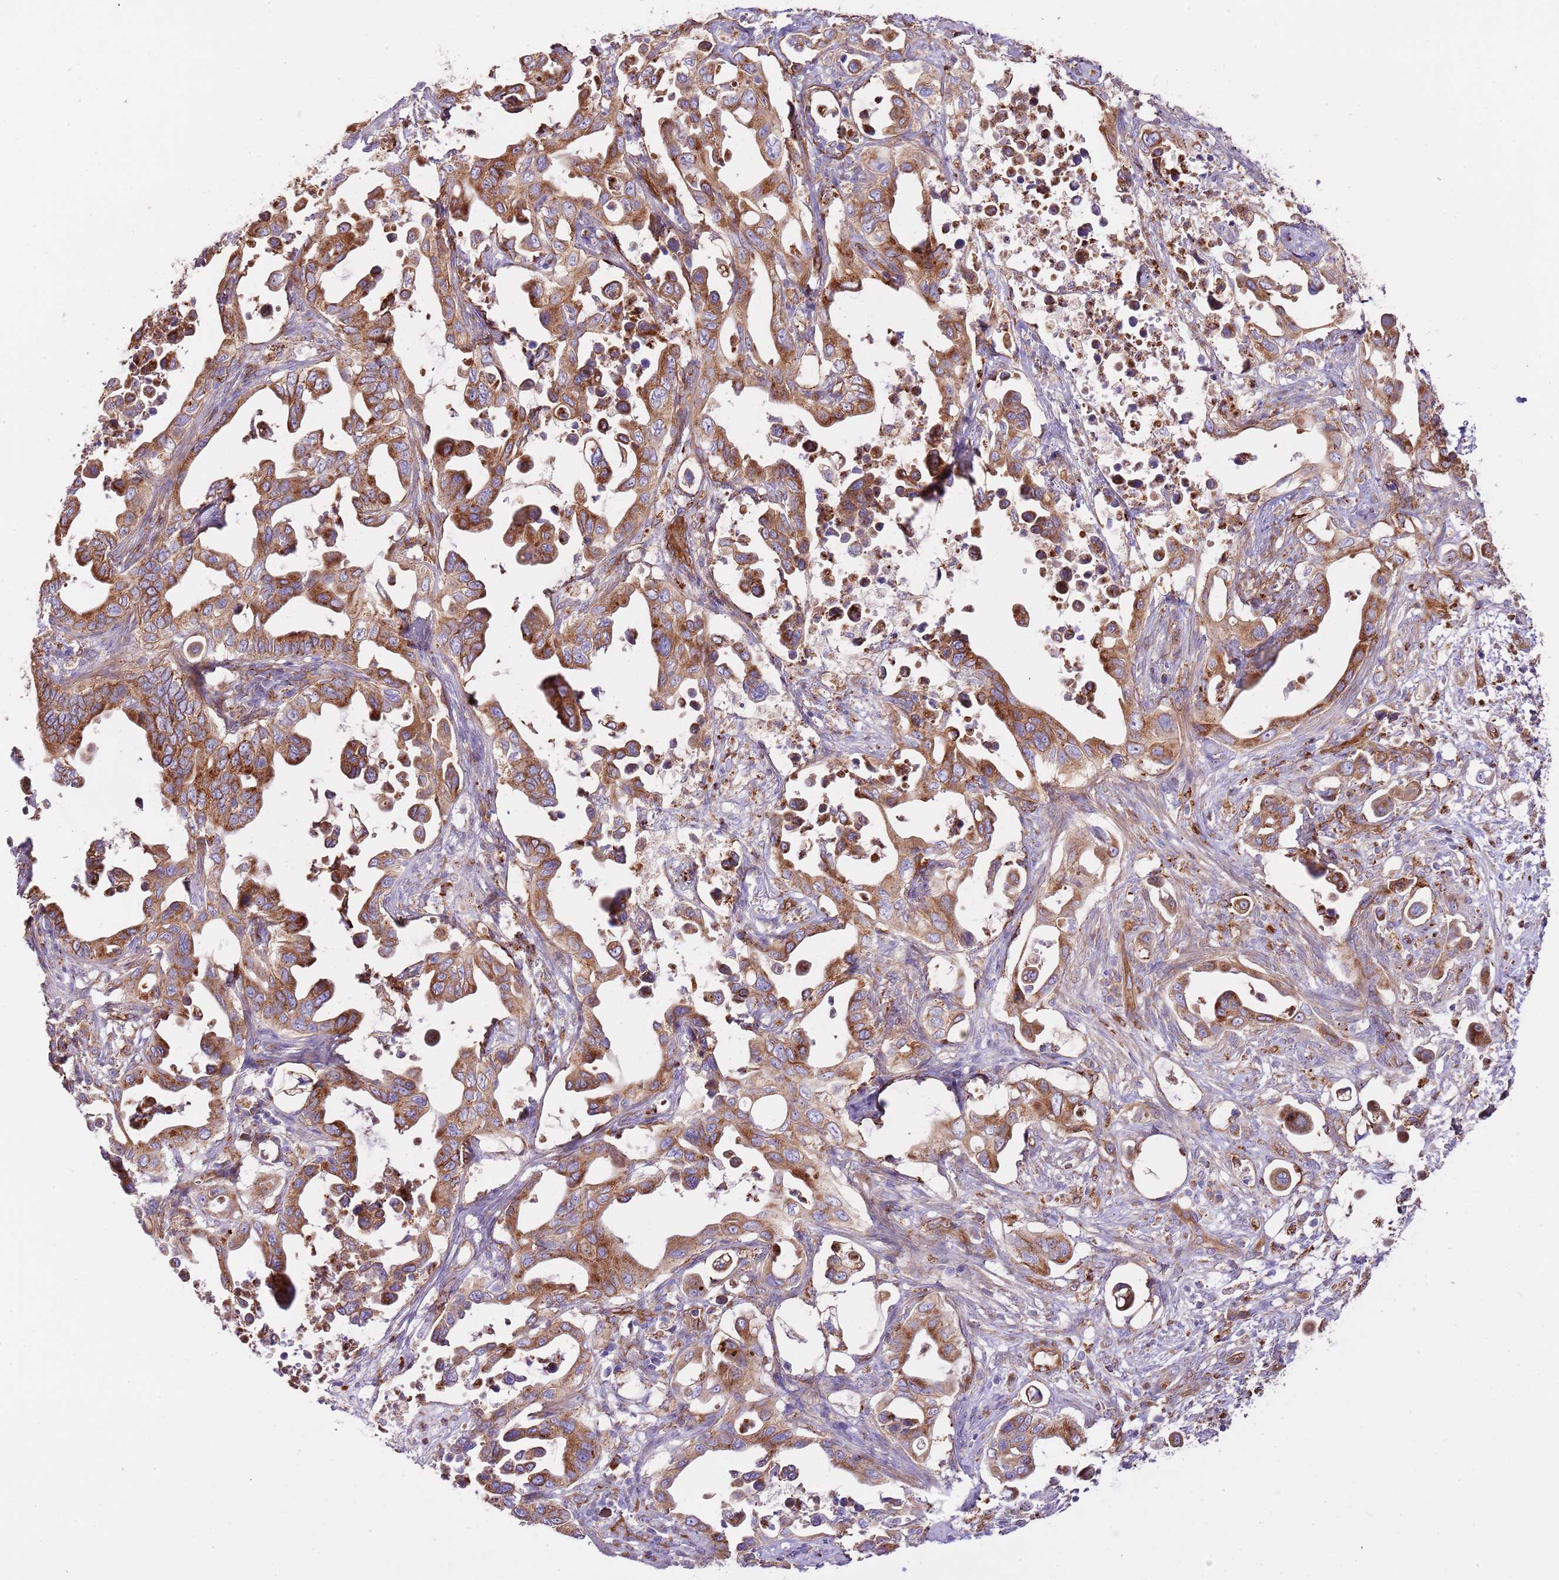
{"staining": {"intensity": "strong", "quantity": ">75%", "location": "cytoplasmic/membranous"}, "tissue": "pancreatic cancer", "cell_type": "Tumor cells", "image_type": "cancer", "snomed": [{"axis": "morphology", "description": "Adenocarcinoma, NOS"}, {"axis": "topography", "description": "Pancreas"}], "caption": "The histopathology image demonstrates a brown stain indicating the presence of a protein in the cytoplasmic/membranous of tumor cells in pancreatic cancer (adenocarcinoma).", "gene": "DOCK6", "patient": {"sex": "male", "age": 61}}